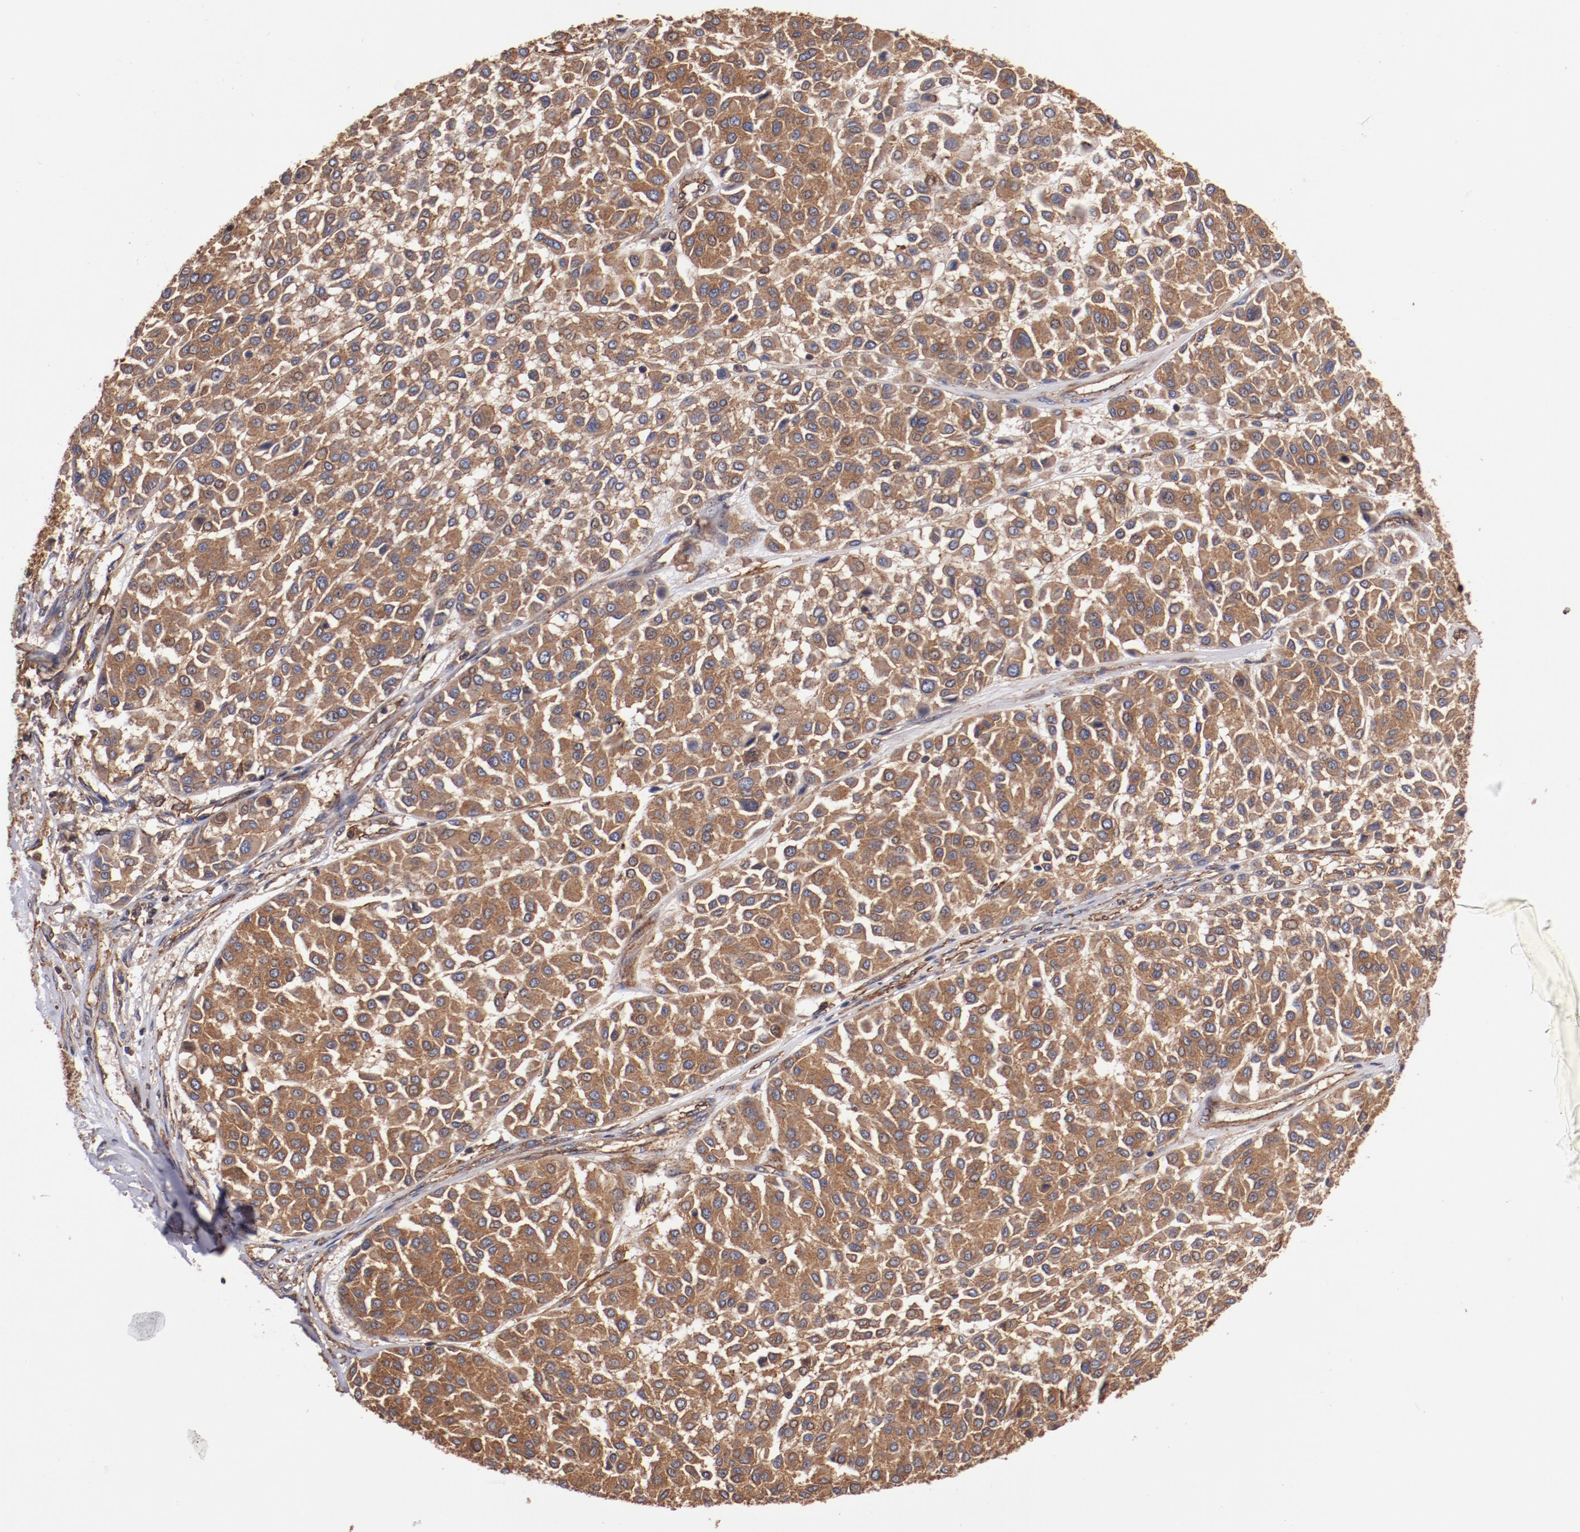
{"staining": {"intensity": "strong", "quantity": ">75%", "location": "cytoplasmic/membranous"}, "tissue": "melanoma", "cell_type": "Tumor cells", "image_type": "cancer", "snomed": [{"axis": "morphology", "description": "Malignant melanoma, Metastatic site"}, {"axis": "topography", "description": "Soft tissue"}], "caption": "The immunohistochemical stain labels strong cytoplasmic/membranous expression in tumor cells of malignant melanoma (metastatic site) tissue.", "gene": "TMOD3", "patient": {"sex": "male", "age": 41}}